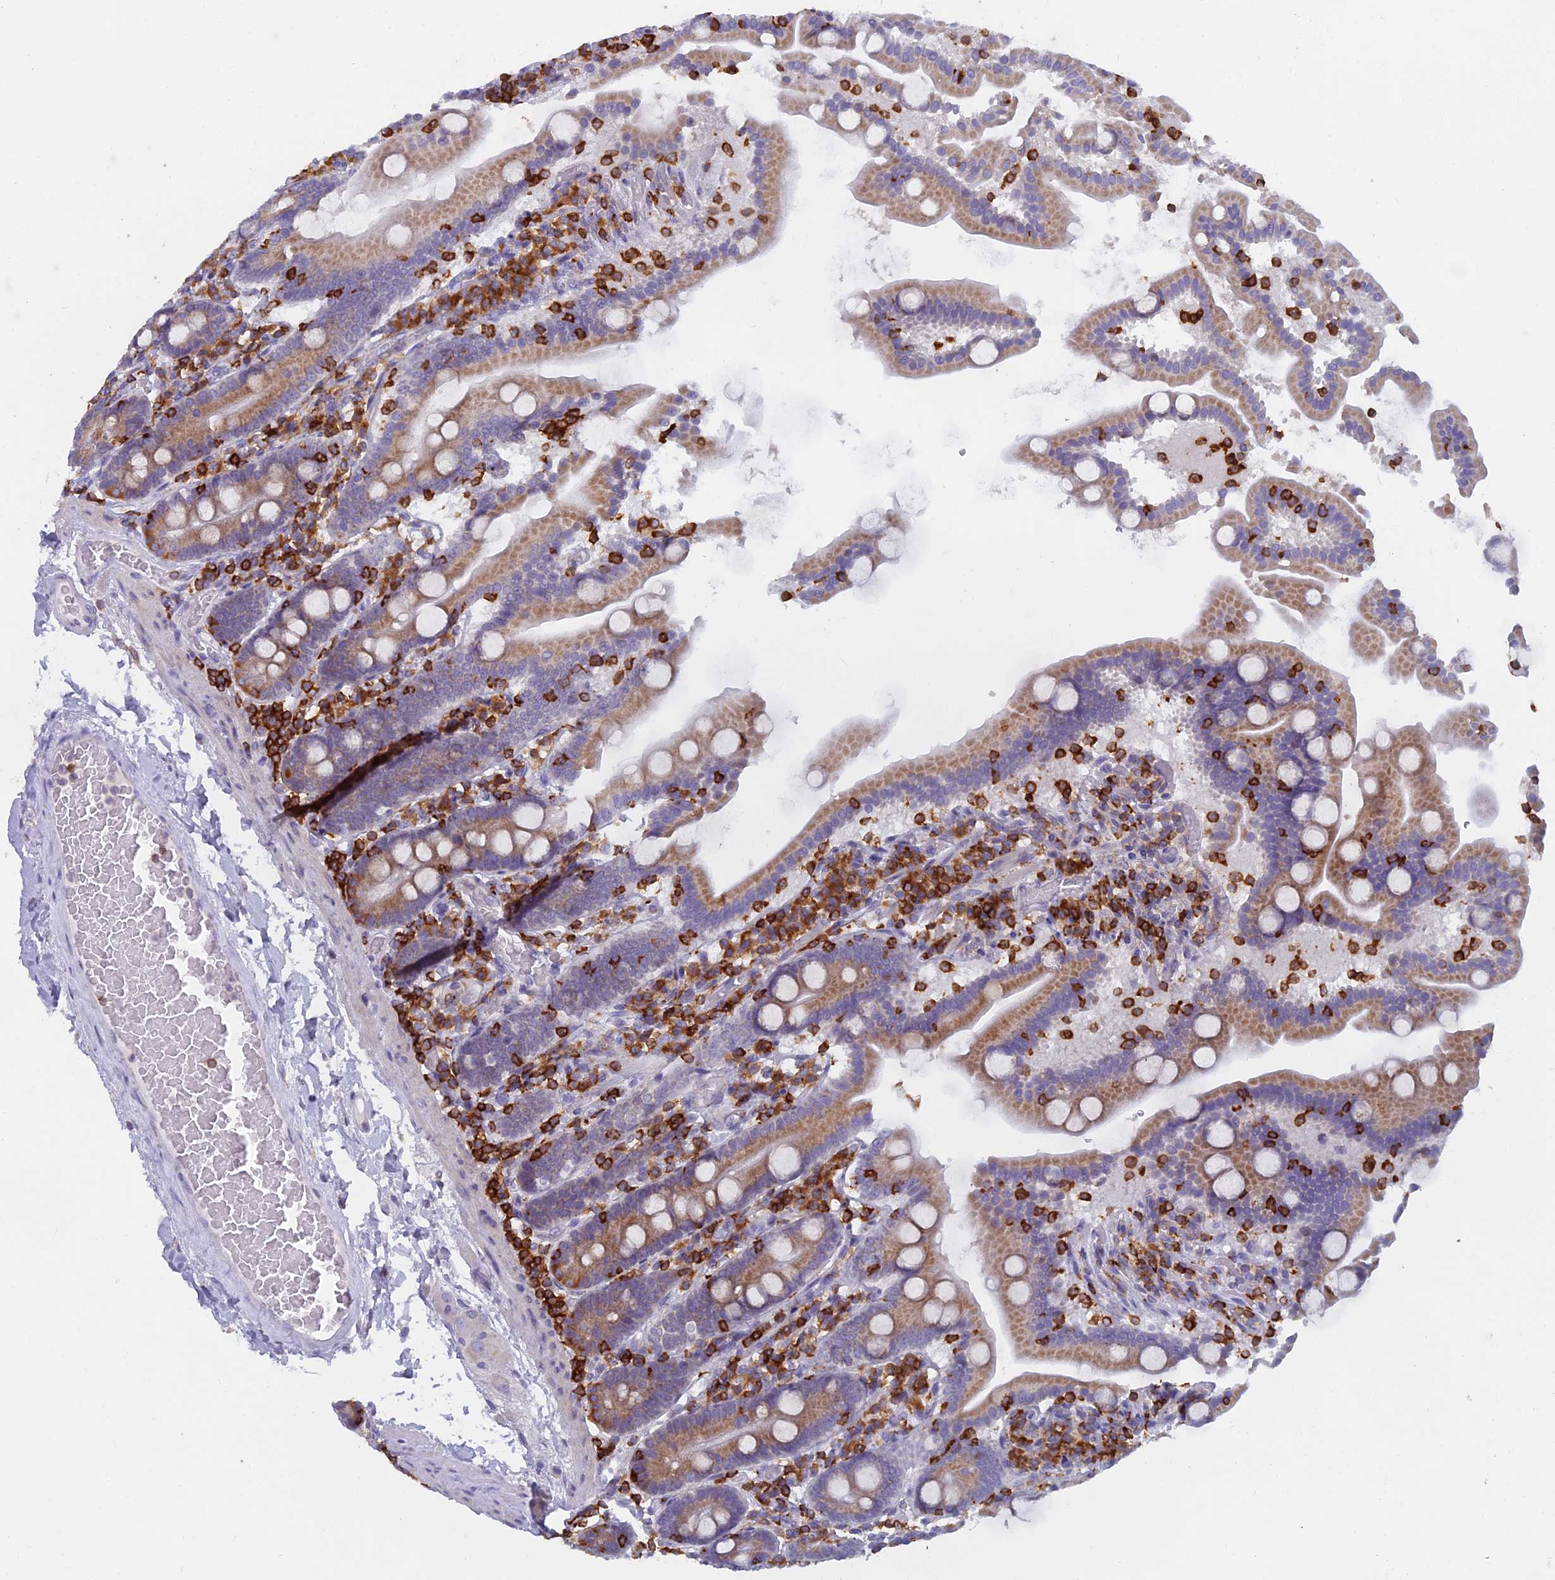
{"staining": {"intensity": "moderate", "quantity": ">75%", "location": "cytoplasmic/membranous"}, "tissue": "duodenum", "cell_type": "Glandular cells", "image_type": "normal", "snomed": [{"axis": "morphology", "description": "Normal tissue, NOS"}, {"axis": "topography", "description": "Duodenum"}], "caption": "IHC of benign duodenum exhibits medium levels of moderate cytoplasmic/membranous expression in about >75% of glandular cells. The staining was performed using DAB, with brown indicating positive protein expression. Nuclei are stained blue with hematoxylin.", "gene": "ABI3BP", "patient": {"sex": "male", "age": 55}}